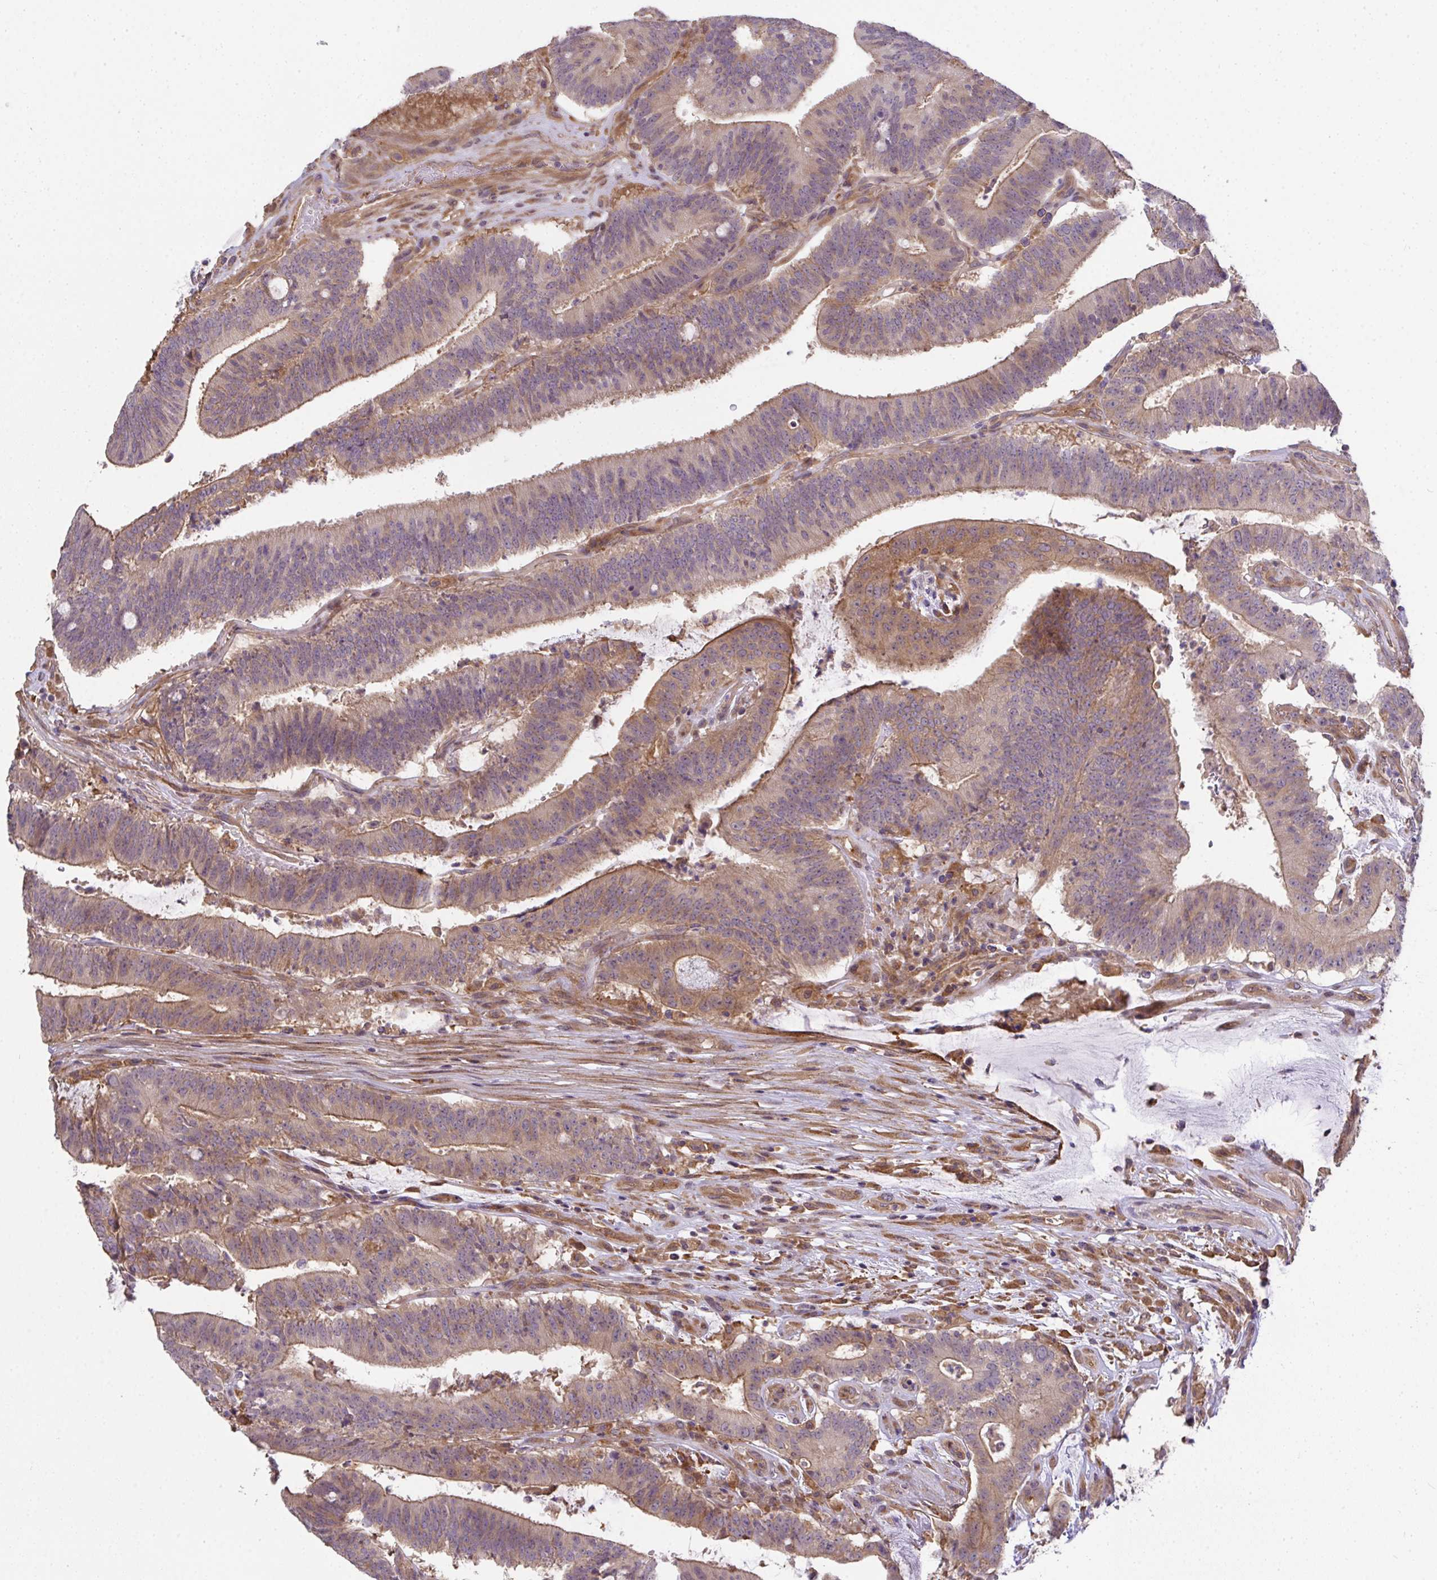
{"staining": {"intensity": "moderate", "quantity": "<25%", "location": "cytoplasmic/membranous"}, "tissue": "colorectal cancer", "cell_type": "Tumor cells", "image_type": "cancer", "snomed": [{"axis": "morphology", "description": "Adenocarcinoma, NOS"}, {"axis": "topography", "description": "Colon"}], "caption": "IHC (DAB) staining of human adenocarcinoma (colorectal) reveals moderate cytoplasmic/membranous protein positivity in approximately <25% of tumor cells.", "gene": "EEF1AKMT1", "patient": {"sex": "female", "age": 43}}